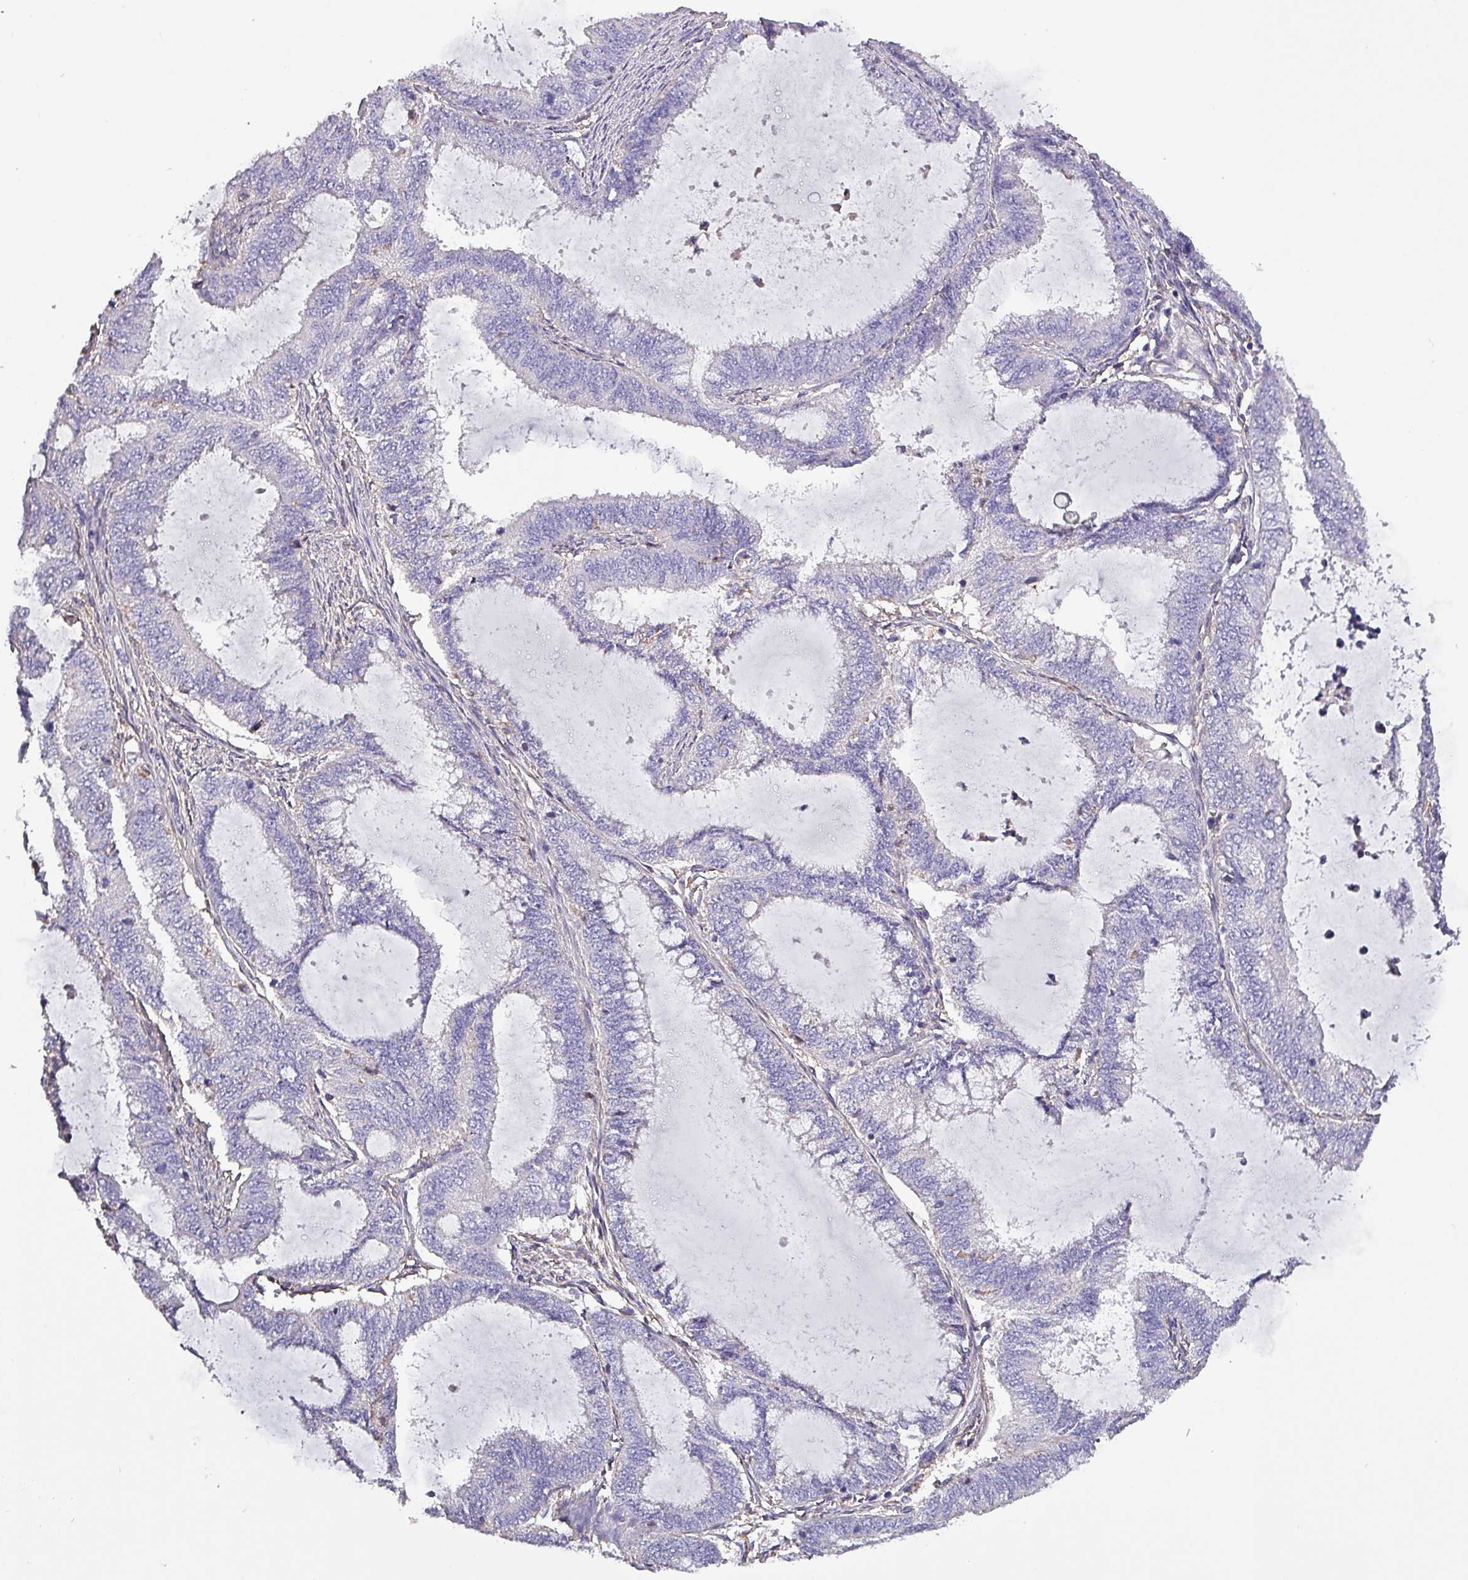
{"staining": {"intensity": "negative", "quantity": "none", "location": "none"}, "tissue": "endometrial cancer", "cell_type": "Tumor cells", "image_type": "cancer", "snomed": [{"axis": "morphology", "description": "Adenocarcinoma, NOS"}, {"axis": "topography", "description": "Endometrium"}], "caption": "Tumor cells are negative for brown protein staining in endometrial adenocarcinoma.", "gene": "HTRA4", "patient": {"sex": "female", "age": 51}}